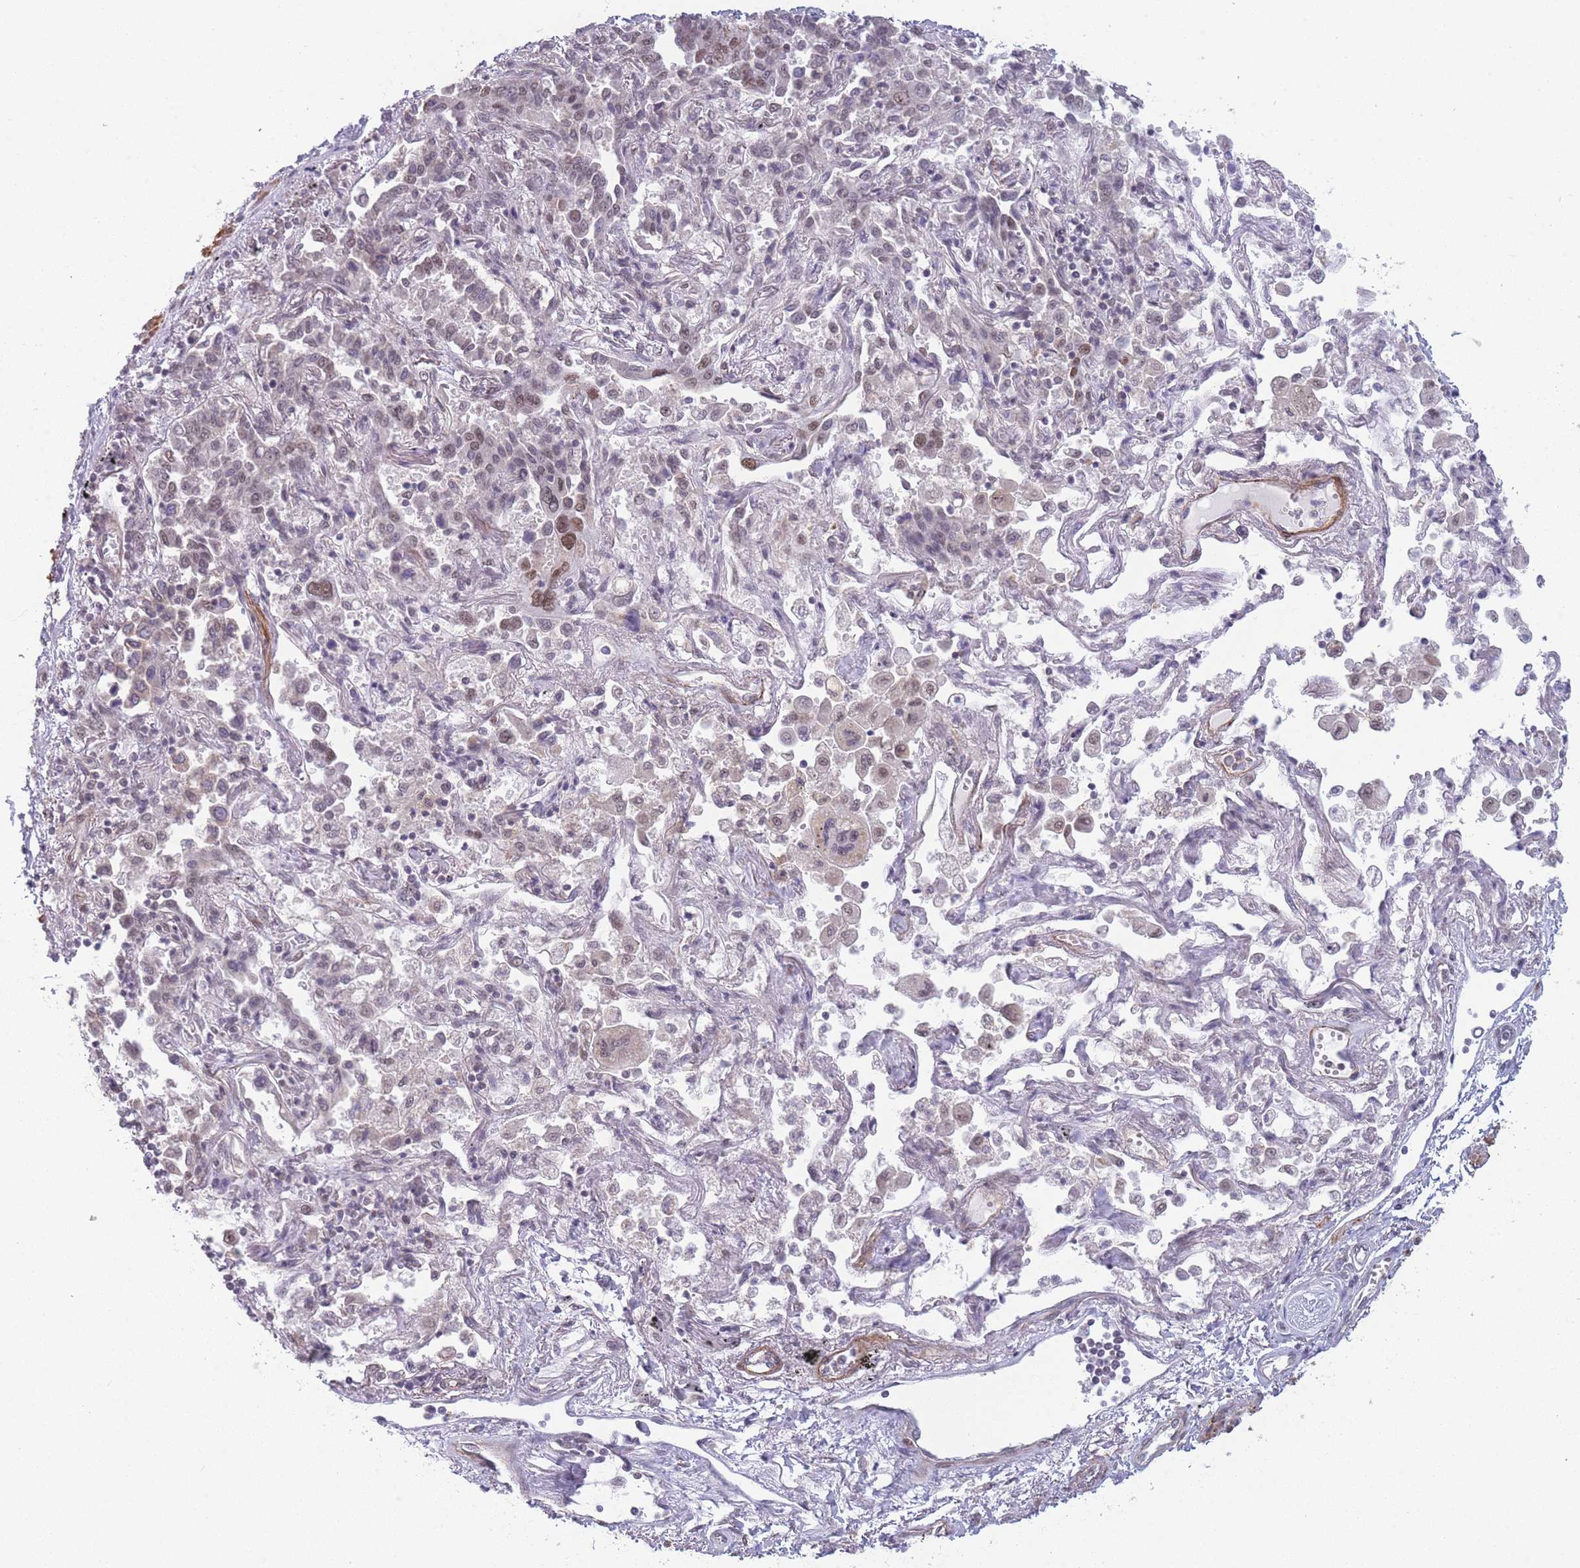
{"staining": {"intensity": "moderate", "quantity": "<25%", "location": "nuclear"}, "tissue": "lung cancer", "cell_type": "Tumor cells", "image_type": "cancer", "snomed": [{"axis": "morphology", "description": "Adenocarcinoma, NOS"}, {"axis": "topography", "description": "Lung"}], "caption": "DAB (3,3'-diaminobenzidine) immunohistochemical staining of lung cancer demonstrates moderate nuclear protein expression in approximately <25% of tumor cells.", "gene": "SIN3B", "patient": {"sex": "male", "age": 67}}